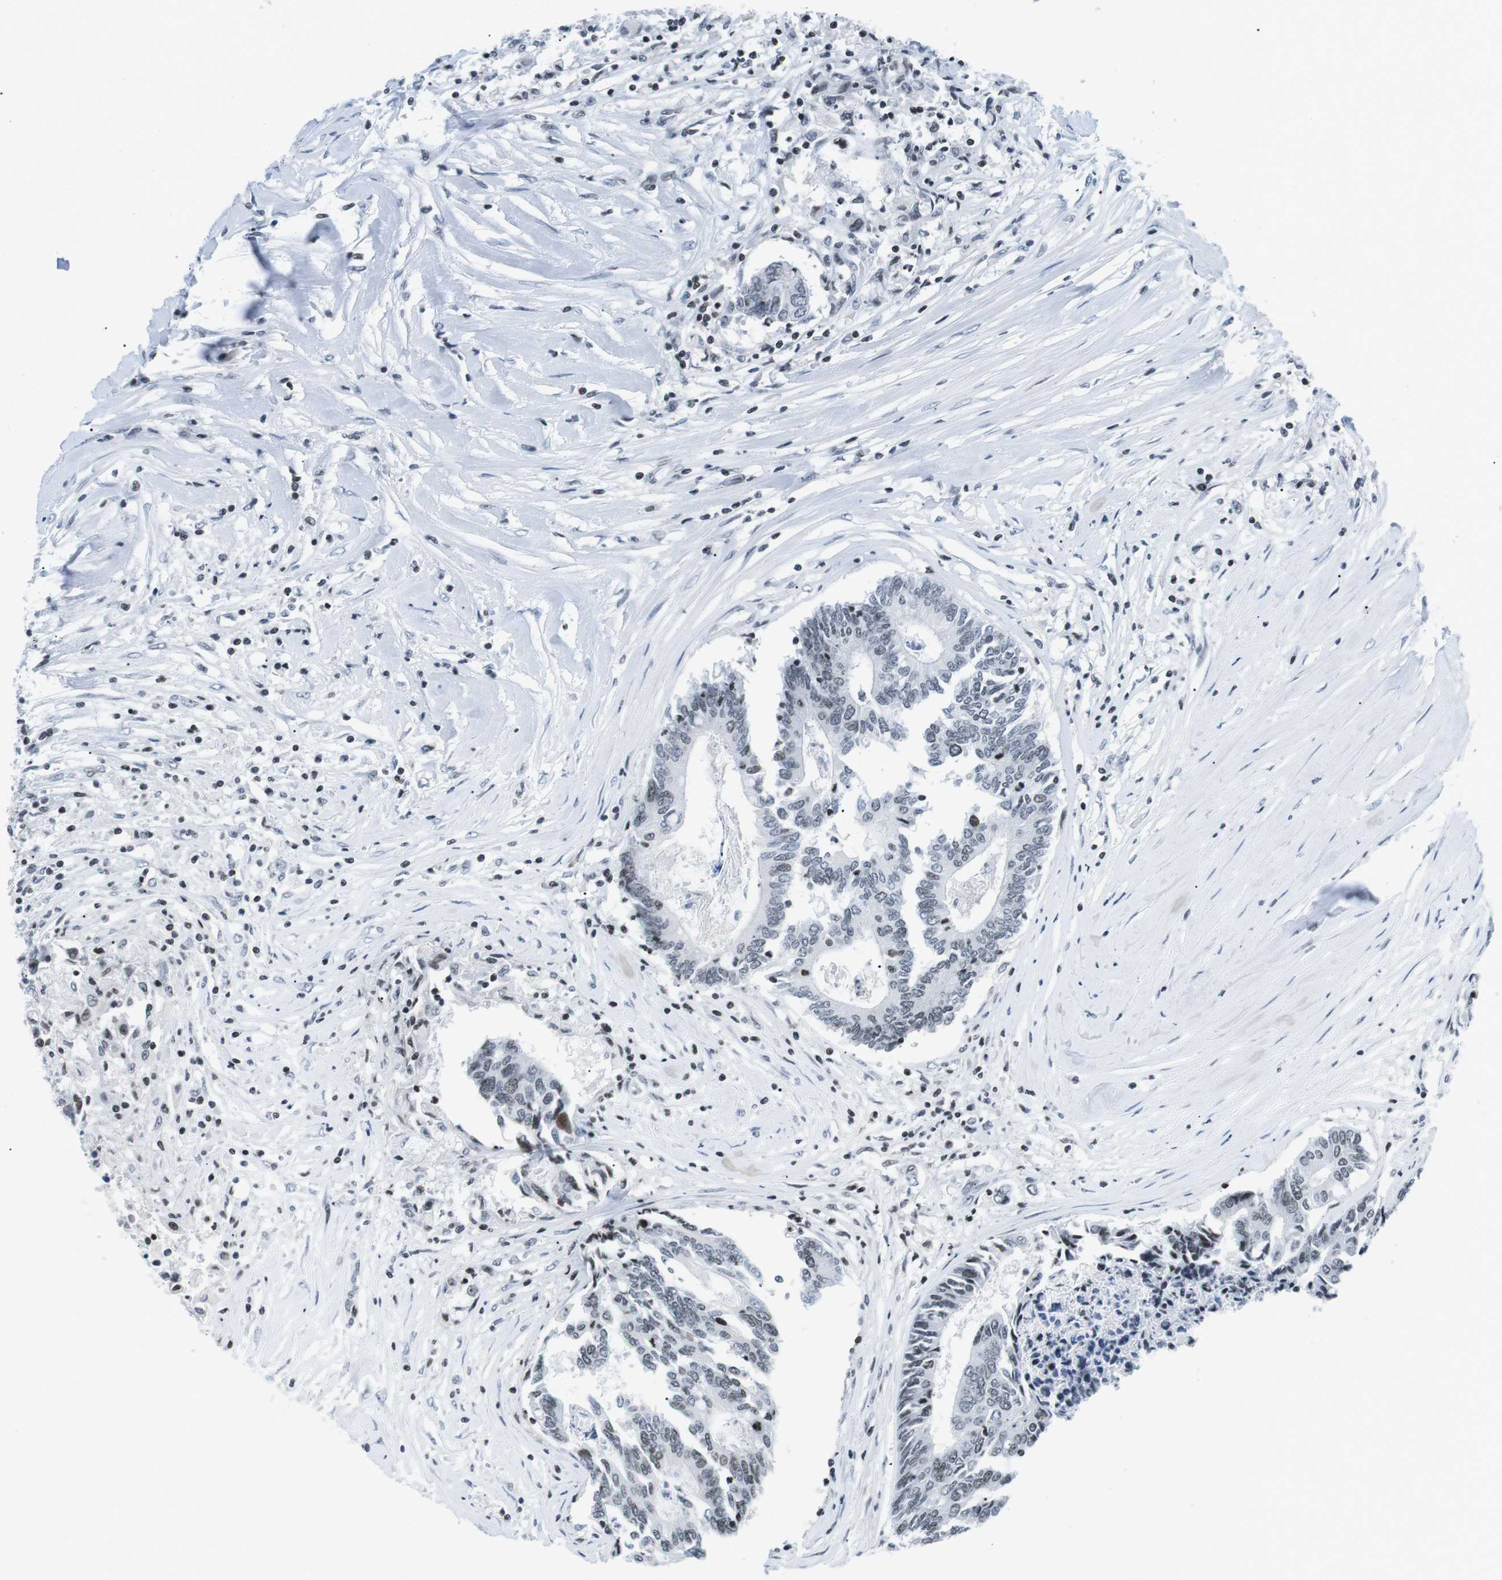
{"staining": {"intensity": "negative", "quantity": "none", "location": "none"}, "tissue": "colorectal cancer", "cell_type": "Tumor cells", "image_type": "cancer", "snomed": [{"axis": "morphology", "description": "Adenocarcinoma, NOS"}, {"axis": "topography", "description": "Rectum"}], "caption": "A micrograph of human colorectal cancer (adenocarcinoma) is negative for staining in tumor cells.", "gene": "E2F2", "patient": {"sex": "male", "age": 63}}